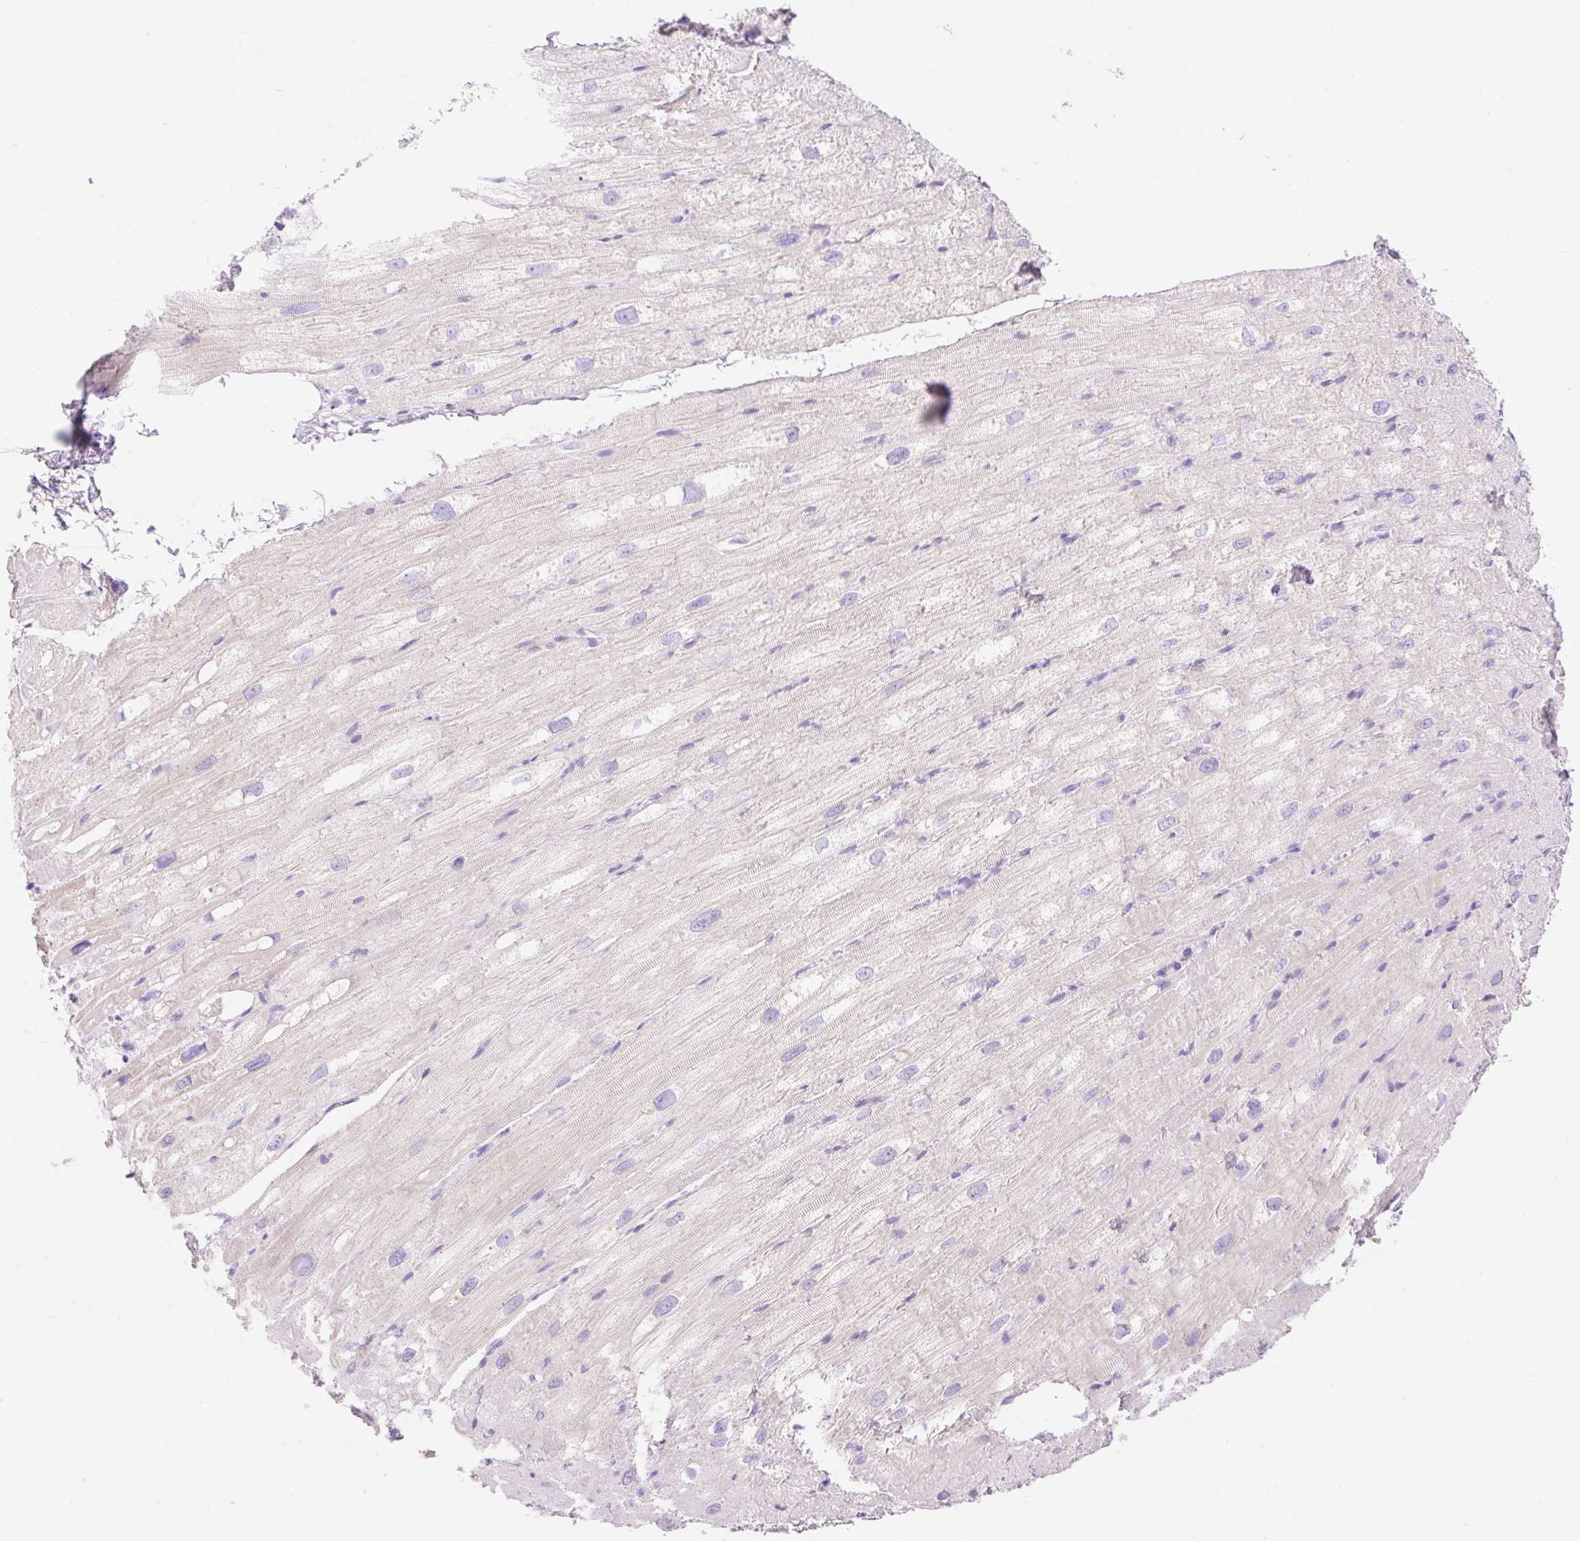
{"staining": {"intensity": "weak", "quantity": "25%-75%", "location": "cytoplasmic/membranous"}, "tissue": "heart muscle", "cell_type": "Cardiomyocytes", "image_type": "normal", "snomed": [{"axis": "morphology", "description": "Normal tissue, NOS"}, {"axis": "topography", "description": "Heart"}], "caption": "Immunohistochemical staining of benign human heart muscle displays low levels of weak cytoplasmic/membranous positivity in about 25%-75% of cardiomyocytes.", "gene": "PALM3", "patient": {"sex": "male", "age": 62}}